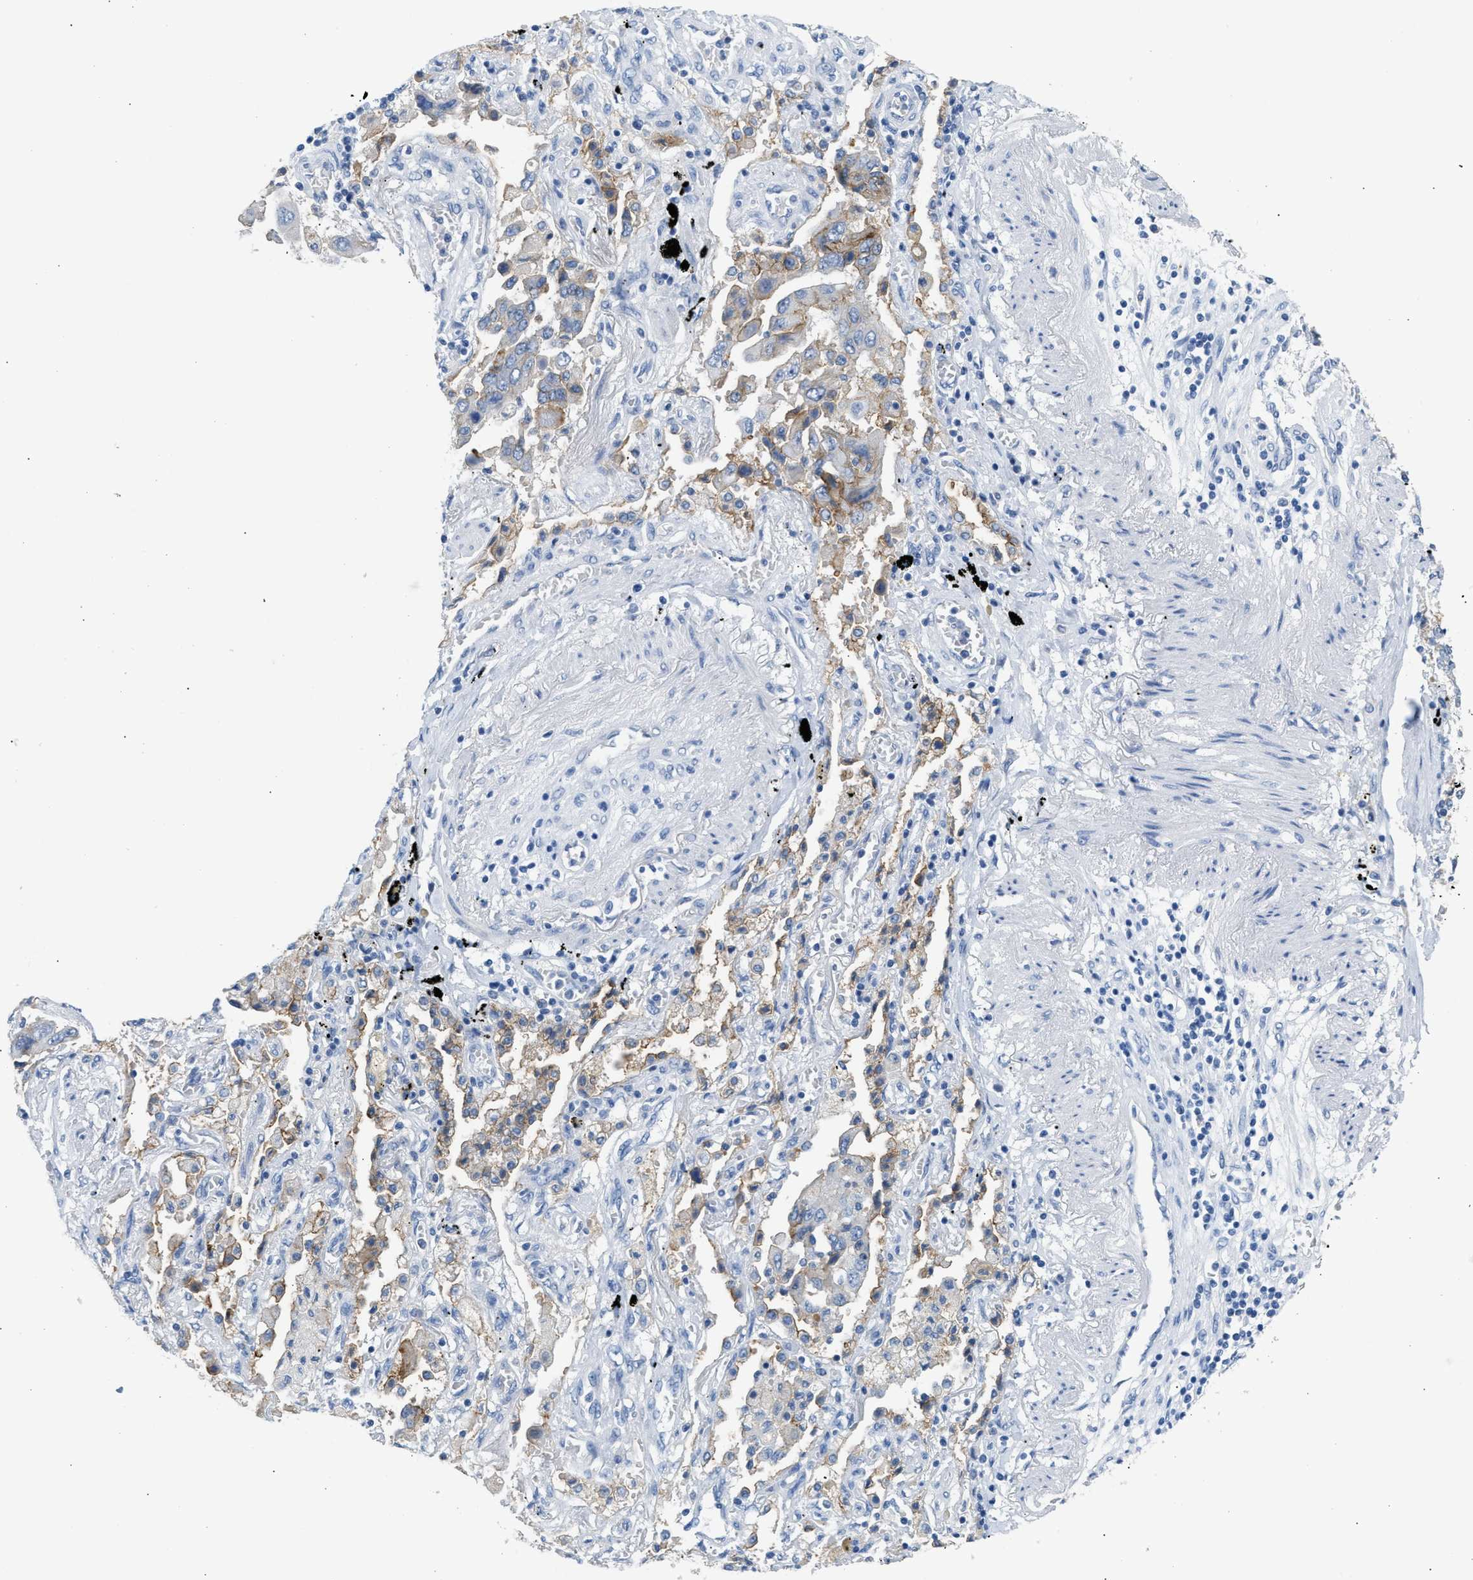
{"staining": {"intensity": "weak", "quantity": "<25%", "location": "cytoplasmic/membranous"}, "tissue": "lung cancer", "cell_type": "Tumor cells", "image_type": "cancer", "snomed": [{"axis": "morphology", "description": "Adenocarcinoma, NOS"}, {"axis": "topography", "description": "Lung"}], "caption": "DAB (3,3'-diaminobenzidine) immunohistochemical staining of lung cancer (adenocarcinoma) reveals no significant expression in tumor cells. (Brightfield microscopy of DAB (3,3'-diaminobenzidine) immunohistochemistry at high magnification).", "gene": "ERBB2", "patient": {"sex": "female", "age": 65}}